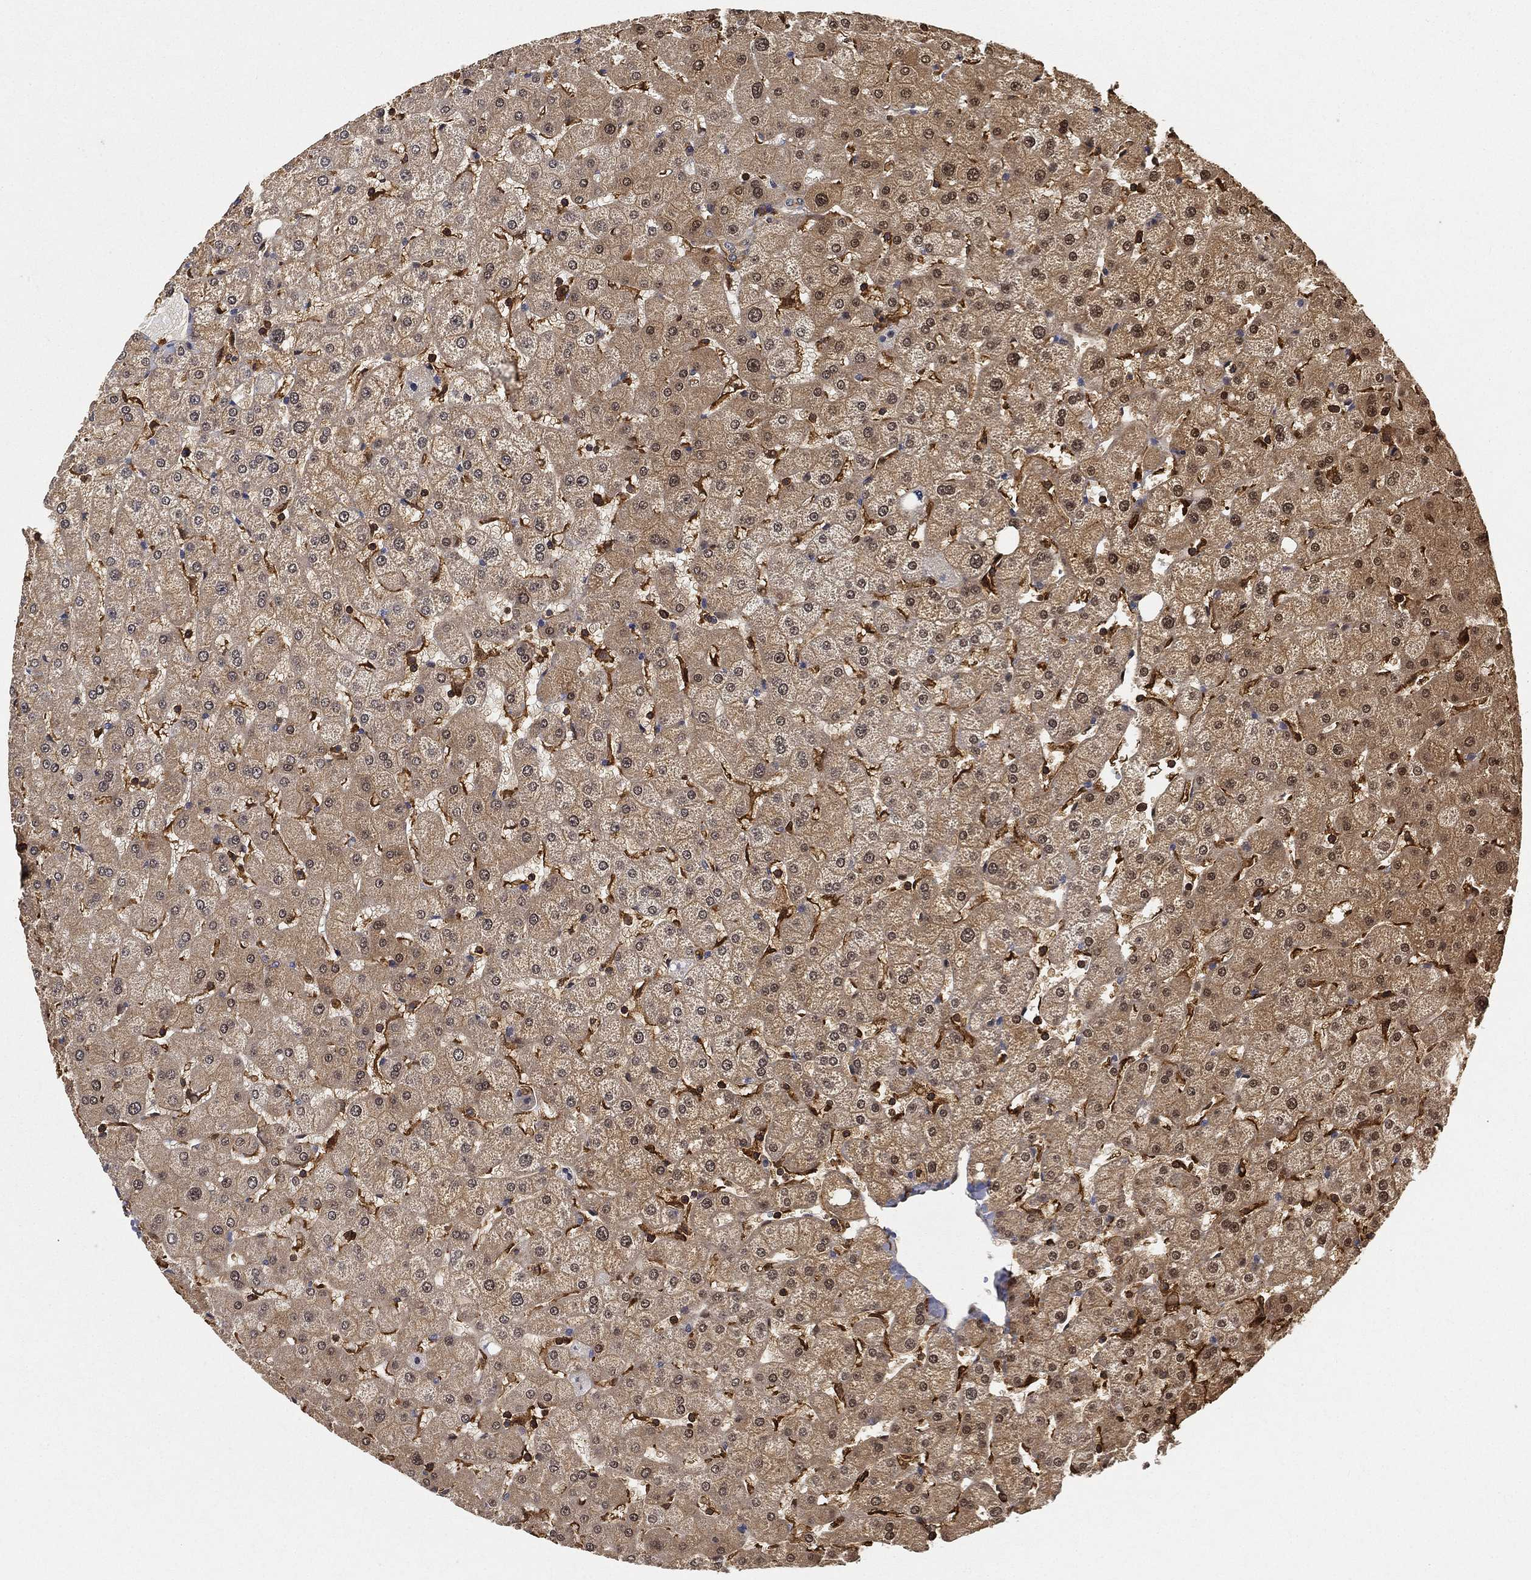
{"staining": {"intensity": "negative", "quantity": "none", "location": "none"}, "tissue": "liver", "cell_type": "Cholangiocytes", "image_type": "normal", "snomed": [{"axis": "morphology", "description": "Normal tissue, NOS"}, {"axis": "topography", "description": "Liver"}], "caption": "This is a histopathology image of immunohistochemistry (IHC) staining of unremarkable liver, which shows no staining in cholangiocytes.", "gene": "CRYL1", "patient": {"sex": "female", "age": 50}}